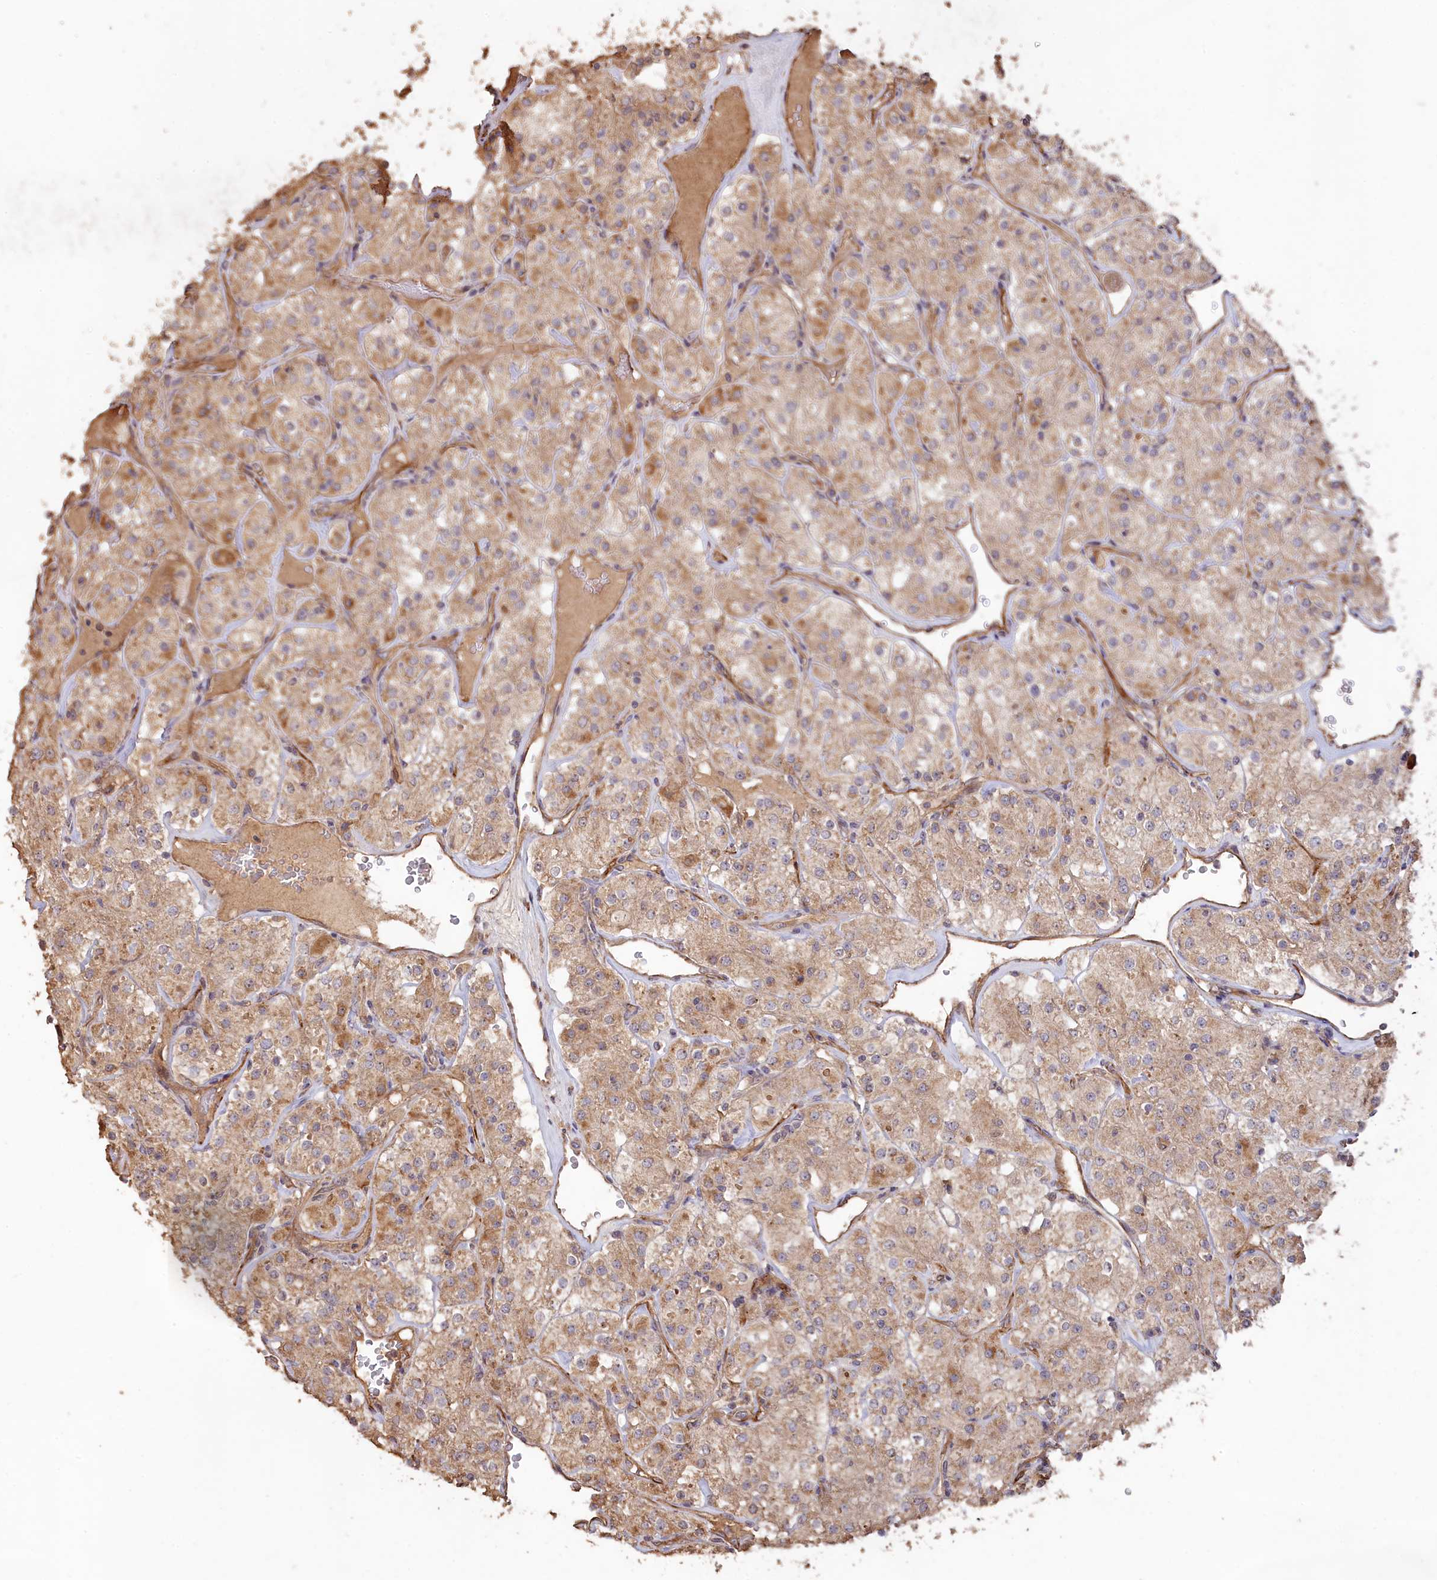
{"staining": {"intensity": "moderate", "quantity": ">75%", "location": "cytoplasmic/membranous"}, "tissue": "renal cancer", "cell_type": "Tumor cells", "image_type": "cancer", "snomed": [{"axis": "morphology", "description": "Adenocarcinoma, NOS"}, {"axis": "topography", "description": "Kidney"}], "caption": "Moderate cytoplasmic/membranous positivity is appreciated in approximately >75% of tumor cells in renal adenocarcinoma. The staining is performed using DAB (3,3'-diaminobenzidine) brown chromogen to label protein expression. The nuclei are counter-stained blue using hematoxylin.", "gene": "LAYN", "patient": {"sex": "male", "age": 77}}